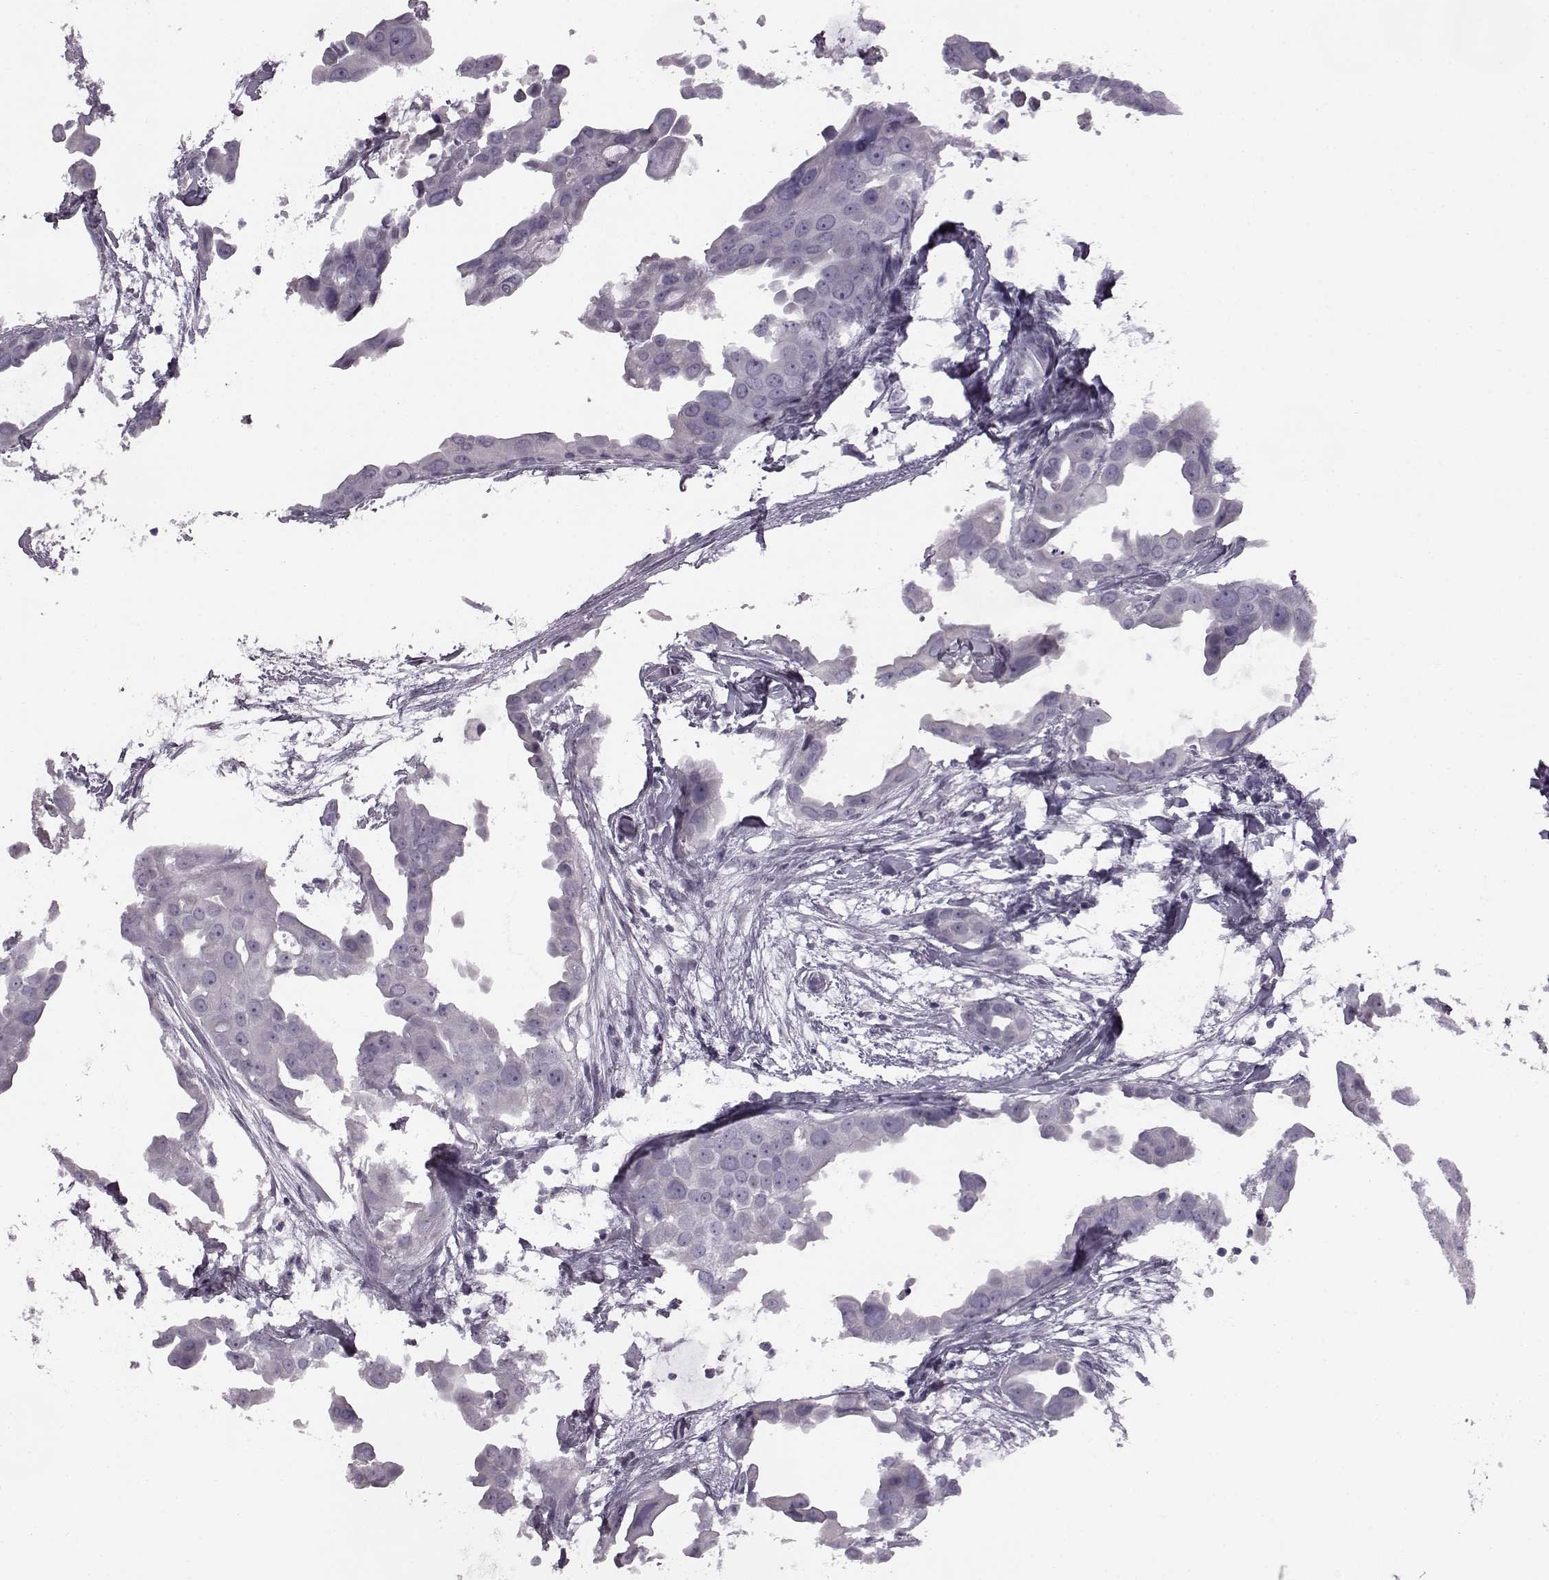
{"staining": {"intensity": "negative", "quantity": "none", "location": "none"}, "tissue": "breast cancer", "cell_type": "Tumor cells", "image_type": "cancer", "snomed": [{"axis": "morphology", "description": "Duct carcinoma"}, {"axis": "topography", "description": "Breast"}], "caption": "Tumor cells show no significant protein positivity in breast cancer.", "gene": "ODAD4", "patient": {"sex": "female", "age": 38}}